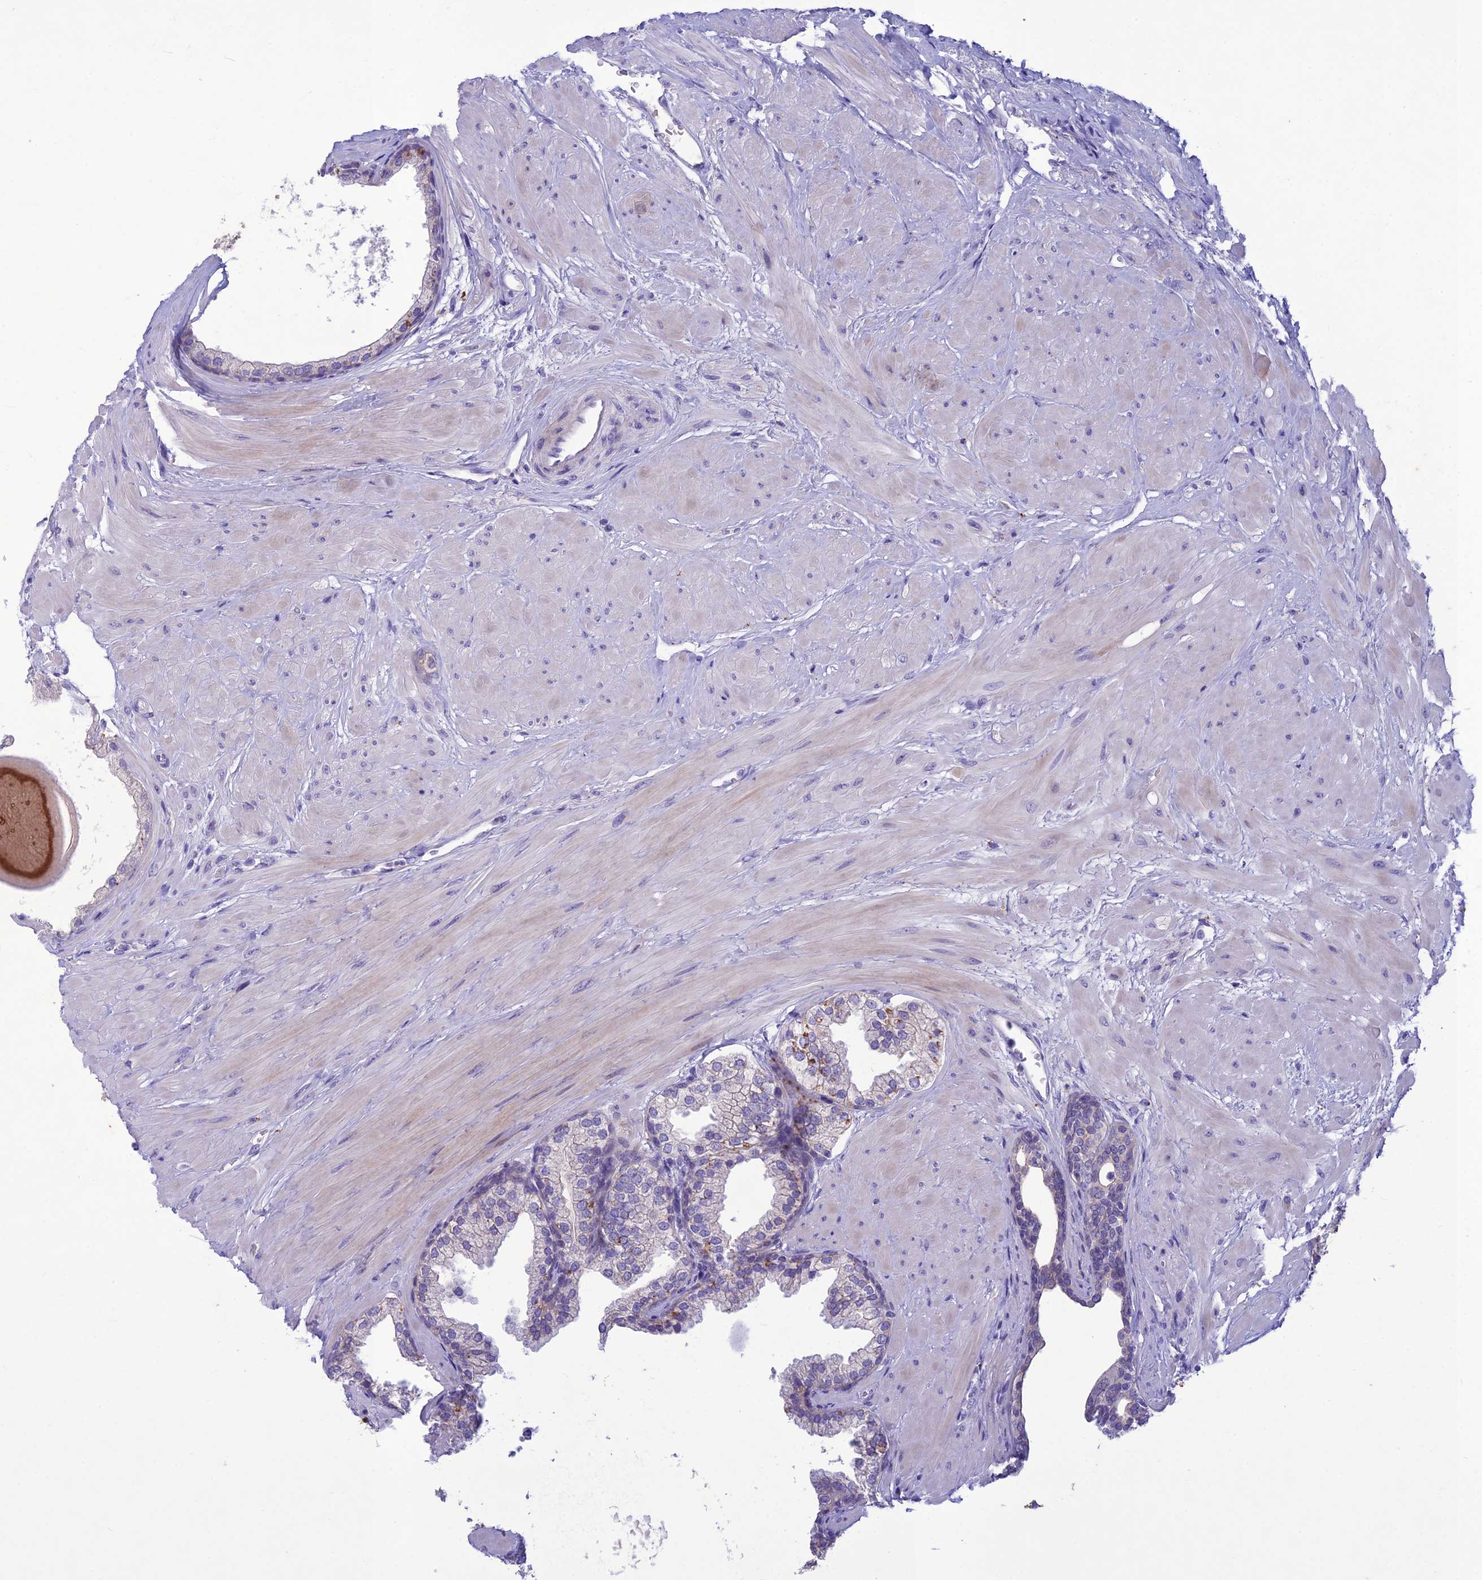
{"staining": {"intensity": "moderate", "quantity": "<25%", "location": "cytoplasmic/membranous"}, "tissue": "prostate", "cell_type": "Glandular cells", "image_type": "normal", "snomed": [{"axis": "morphology", "description": "Normal tissue, NOS"}, {"axis": "topography", "description": "Prostate"}], "caption": "Human prostate stained for a protein (brown) exhibits moderate cytoplasmic/membranous positive staining in about <25% of glandular cells.", "gene": "IFT172", "patient": {"sex": "male", "age": 48}}